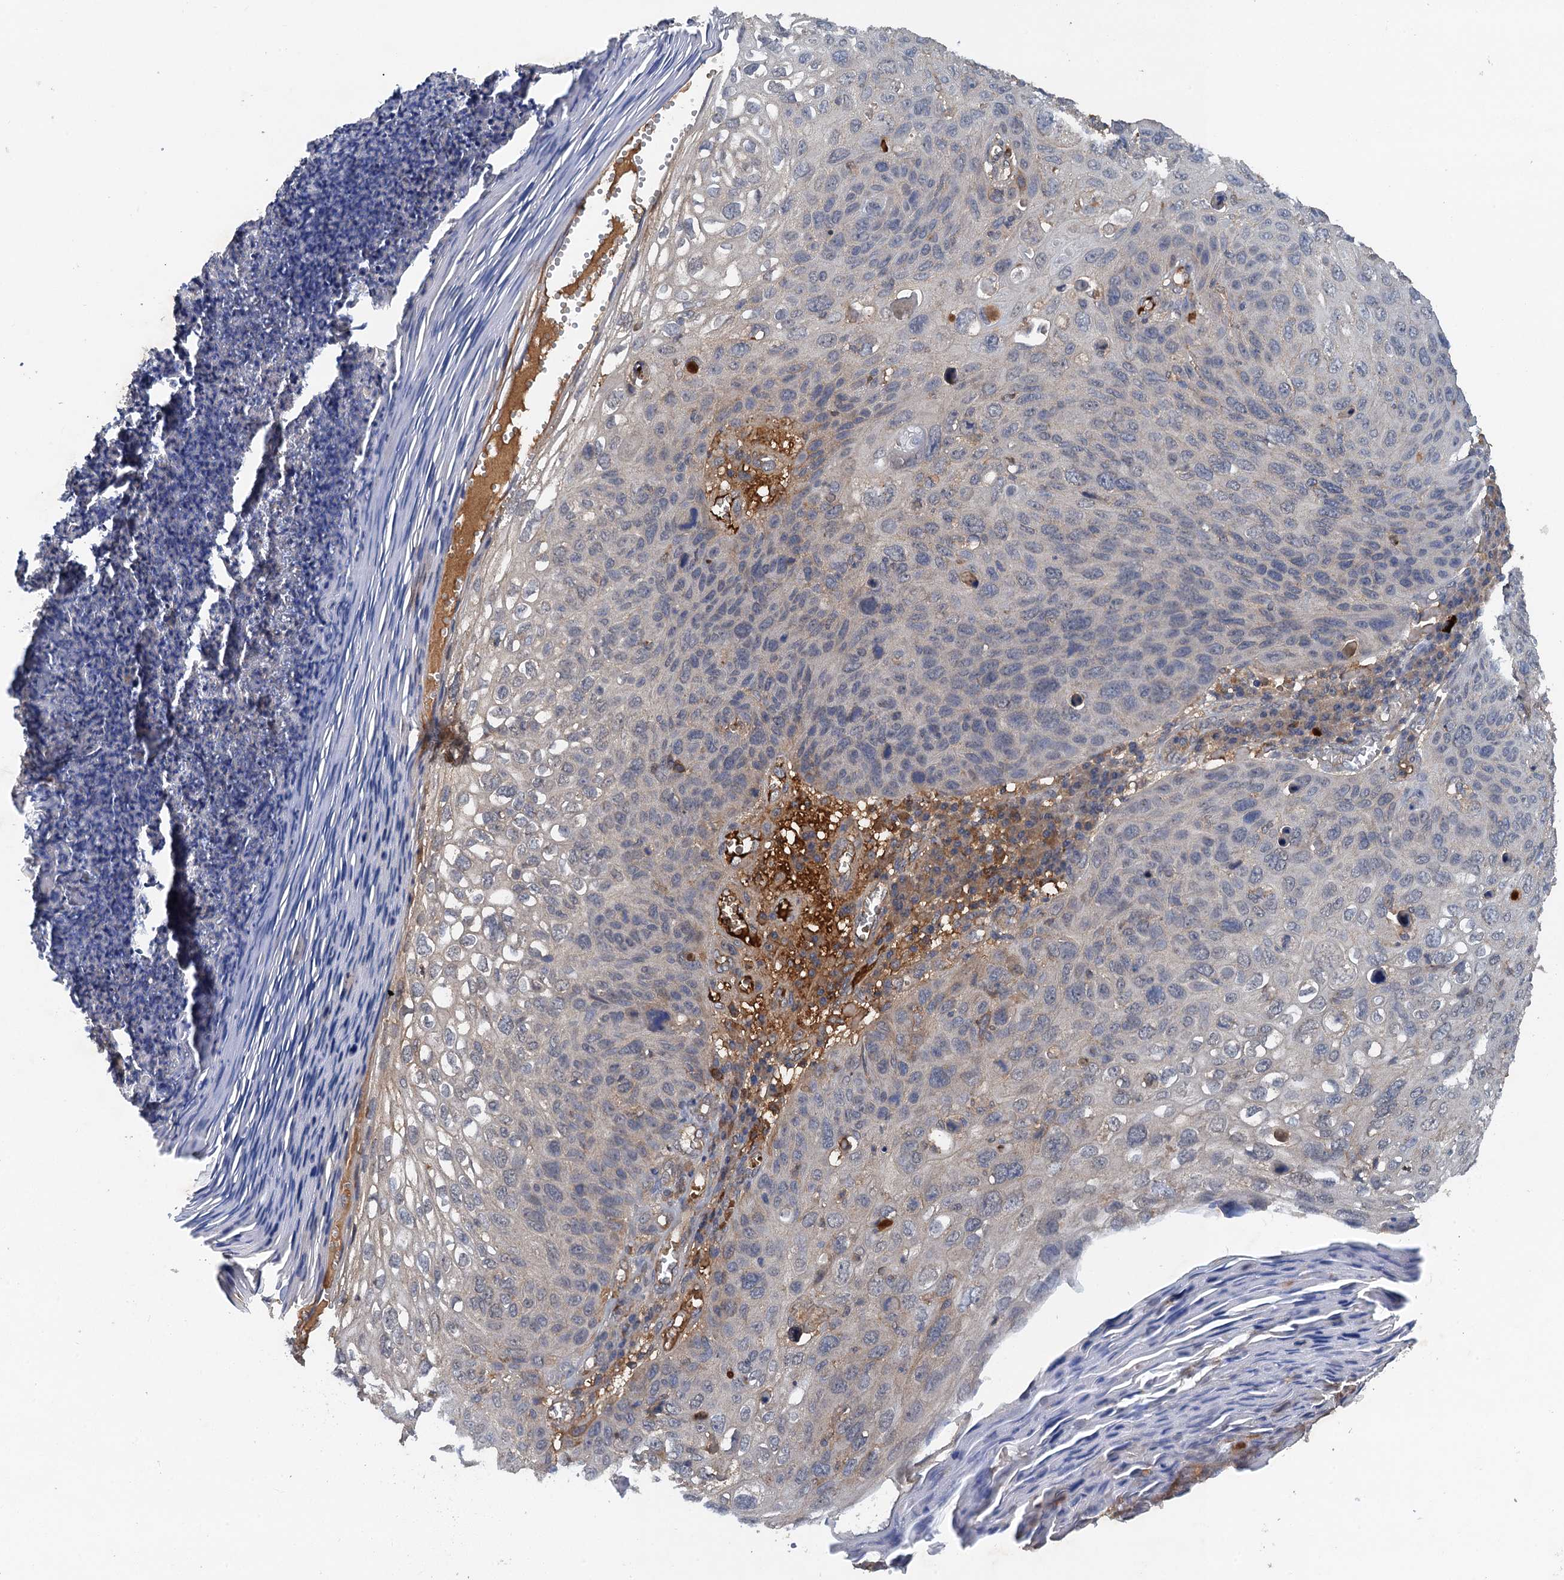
{"staining": {"intensity": "negative", "quantity": "none", "location": "none"}, "tissue": "skin cancer", "cell_type": "Tumor cells", "image_type": "cancer", "snomed": [{"axis": "morphology", "description": "Squamous cell carcinoma, NOS"}, {"axis": "topography", "description": "Skin"}], "caption": "Immunohistochemistry (IHC) of human skin squamous cell carcinoma demonstrates no positivity in tumor cells.", "gene": "HAPLN3", "patient": {"sex": "female", "age": 90}}